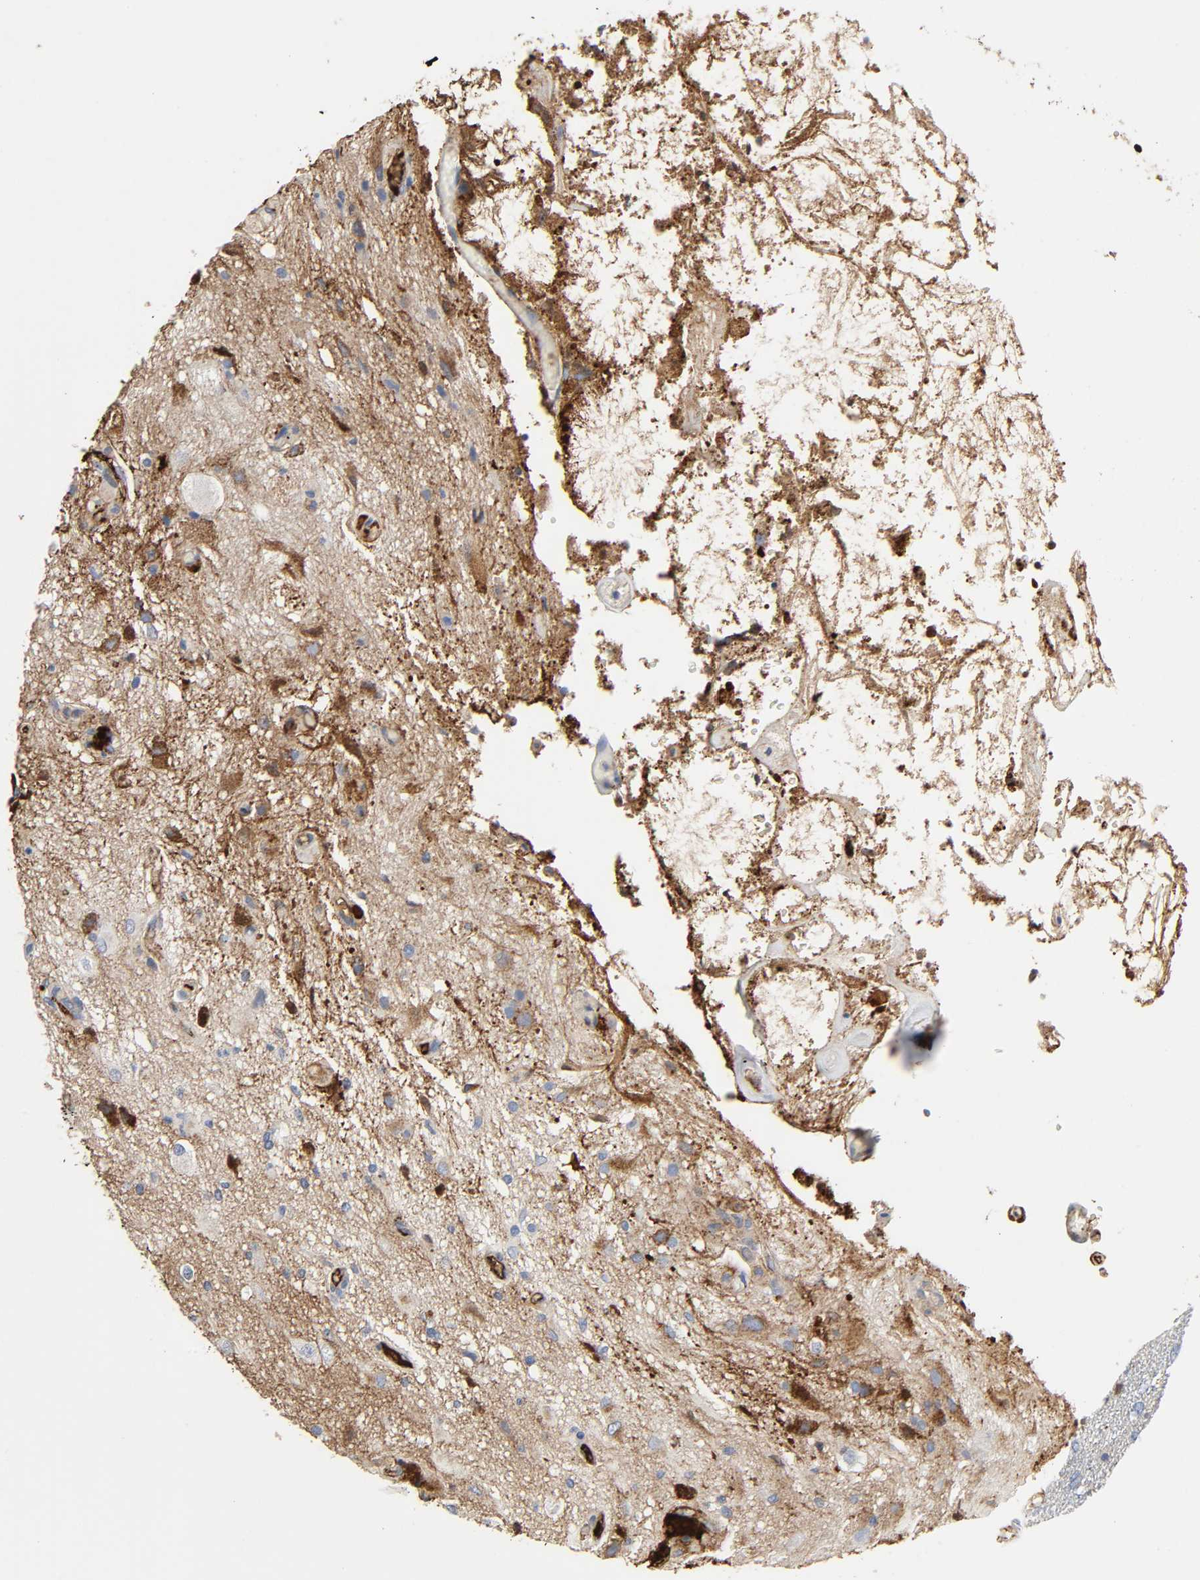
{"staining": {"intensity": "weak", "quantity": ">75%", "location": "cytoplasmic/membranous"}, "tissue": "glioma", "cell_type": "Tumor cells", "image_type": "cancer", "snomed": [{"axis": "morphology", "description": "Glioma, malignant, High grade"}, {"axis": "topography", "description": "Brain"}], "caption": "The immunohistochemical stain shows weak cytoplasmic/membranous positivity in tumor cells of glioma tissue. (DAB (3,3'-diaminobenzidine) = brown stain, brightfield microscopy at high magnification).", "gene": "C3", "patient": {"sex": "male", "age": 47}}